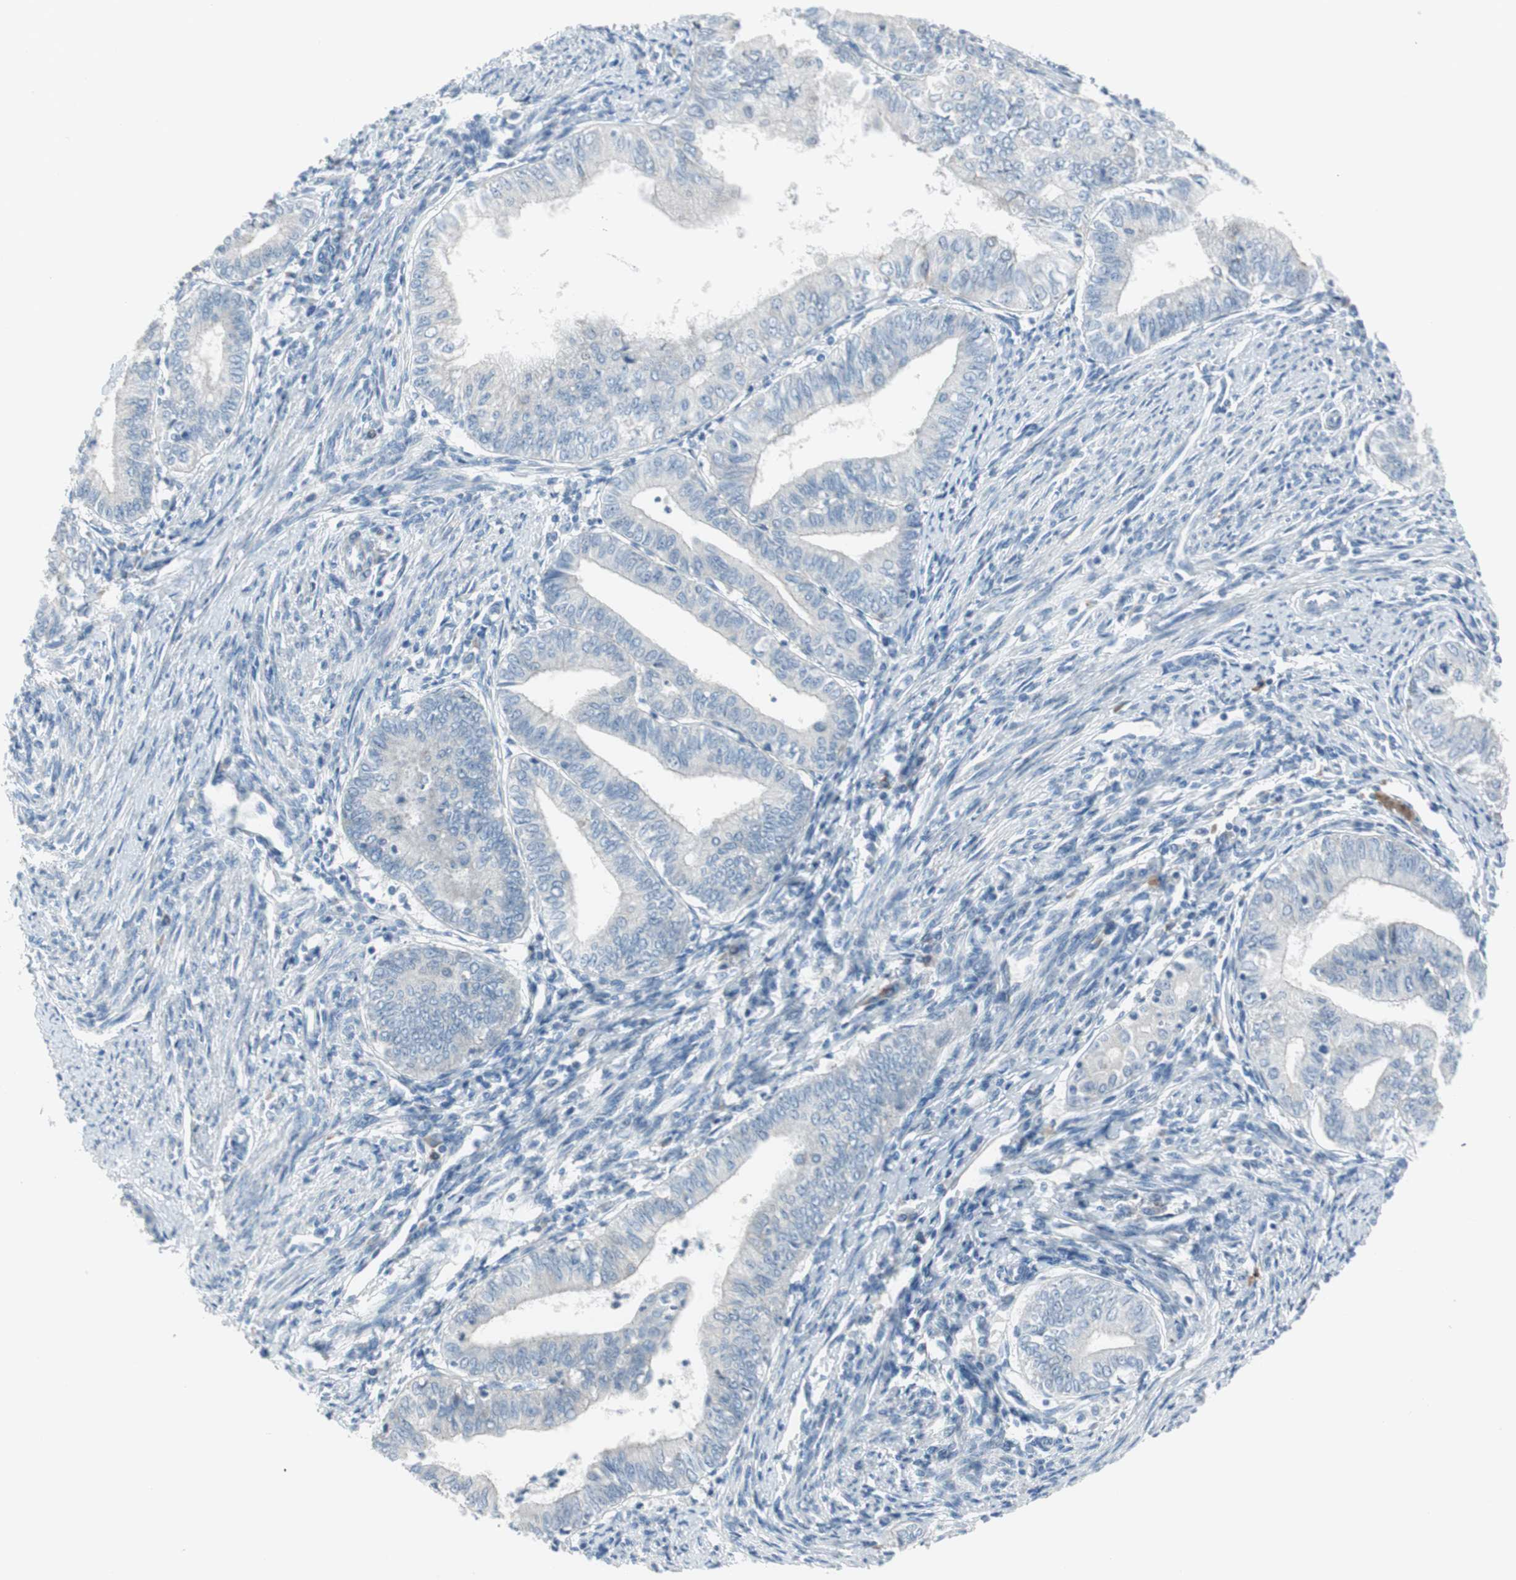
{"staining": {"intensity": "negative", "quantity": "none", "location": "none"}, "tissue": "endometrial cancer", "cell_type": "Tumor cells", "image_type": "cancer", "snomed": [{"axis": "morphology", "description": "Adenocarcinoma, NOS"}, {"axis": "topography", "description": "Endometrium"}], "caption": "Immunohistochemistry of human endometrial cancer (adenocarcinoma) displays no expression in tumor cells. (DAB (3,3'-diaminobenzidine) immunohistochemistry with hematoxylin counter stain).", "gene": "PRRG4", "patient": {"sex": "female", "age": 66}}